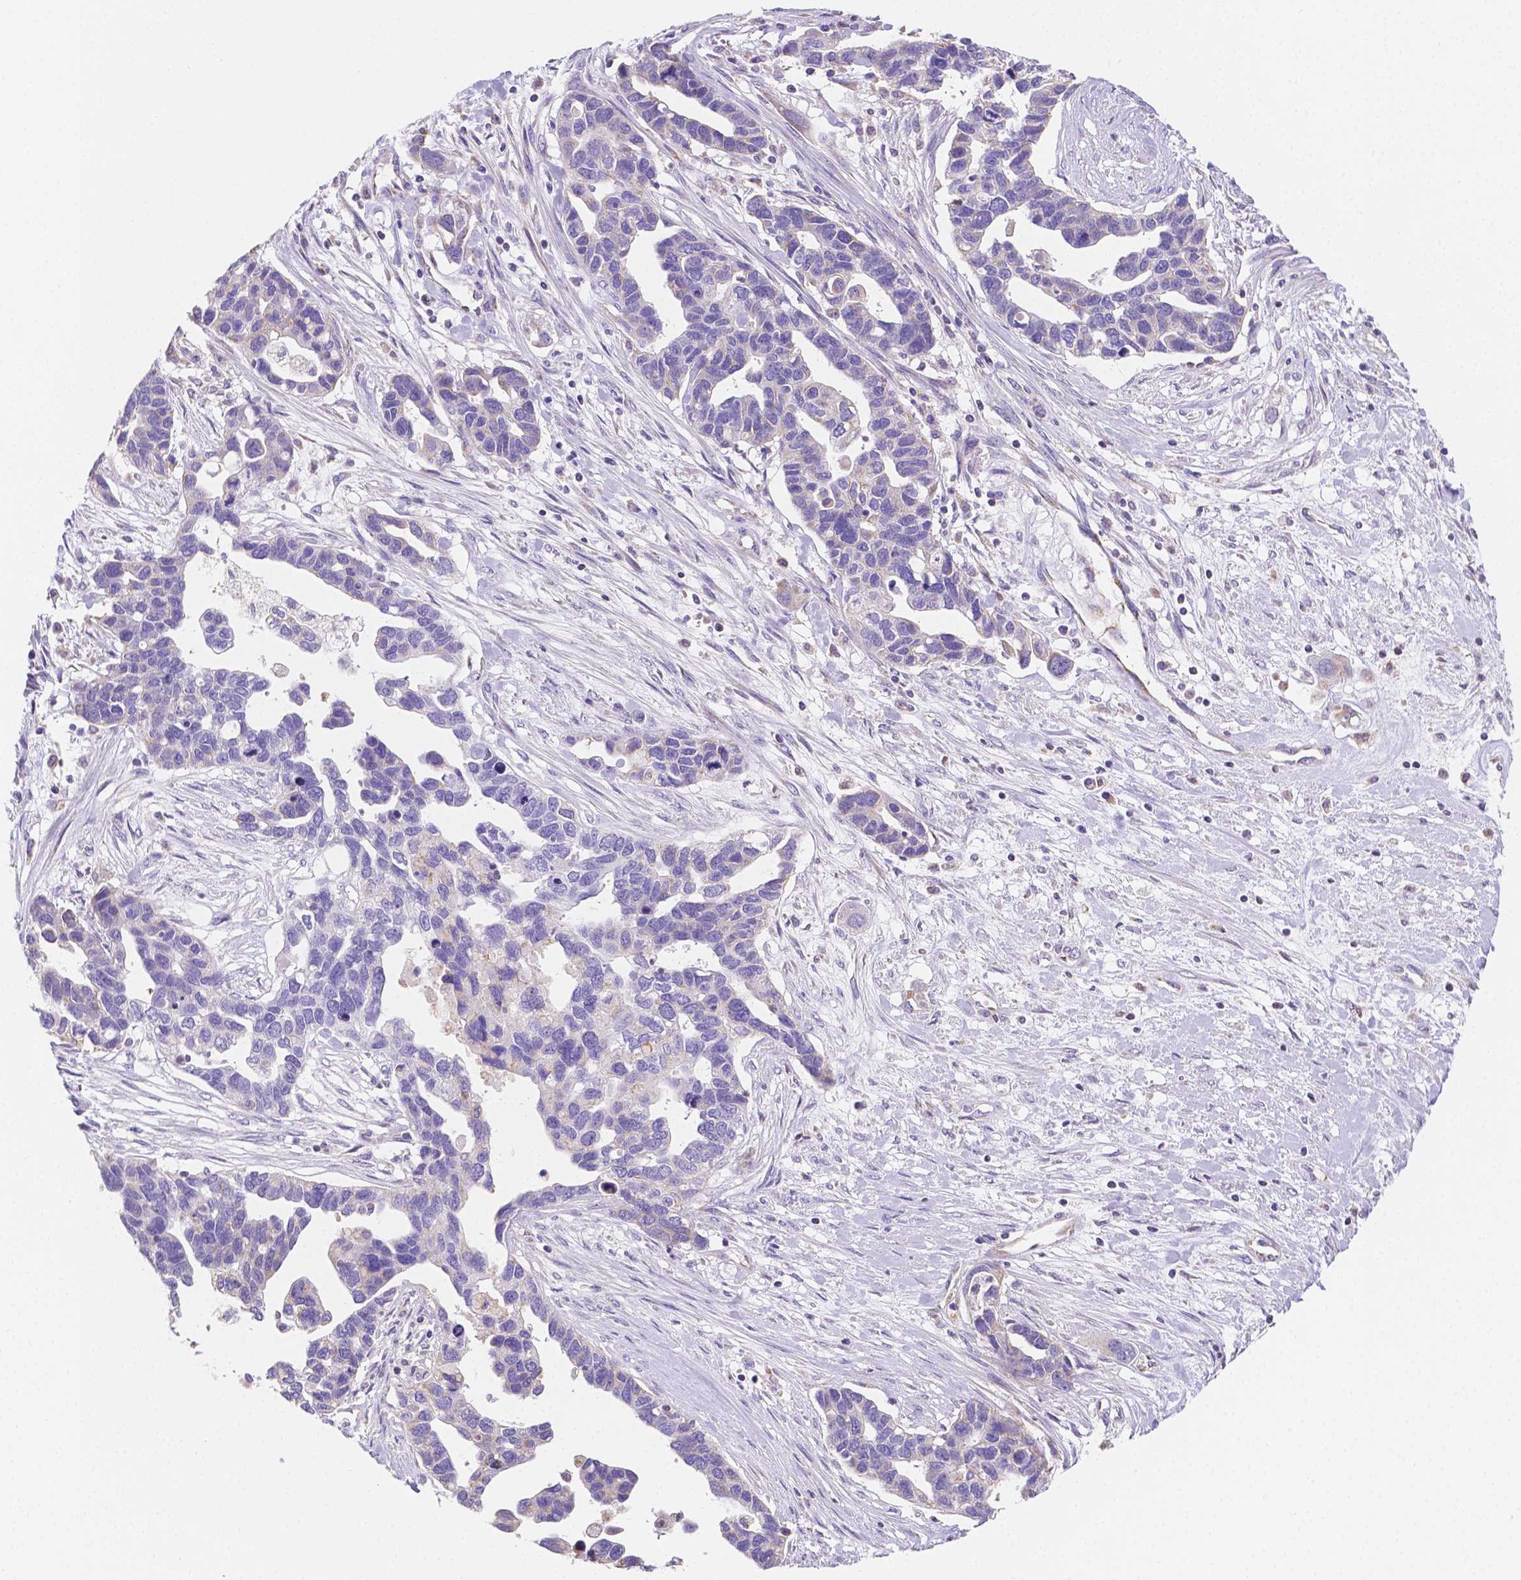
{"staining": {"intensity": "negative", "quantity": "none", "location": "none"}, "tissue": "ovarian cancer", "cell_type": "Tumor cells", "image_type": "cancer", "snomed": [{"axis": "morphology", "description": "Cystadenocarcinoma, serous, NOS"}, {"axis": "topography", "description": "Ovary"}], "caption": "The IHC histopathology image has no significant expression in tumor cells of serous cystadenocarcinoma (ovarian) tissue.", "gene": "TMEM130", "patient": {"sex": "female", "age": 54}}